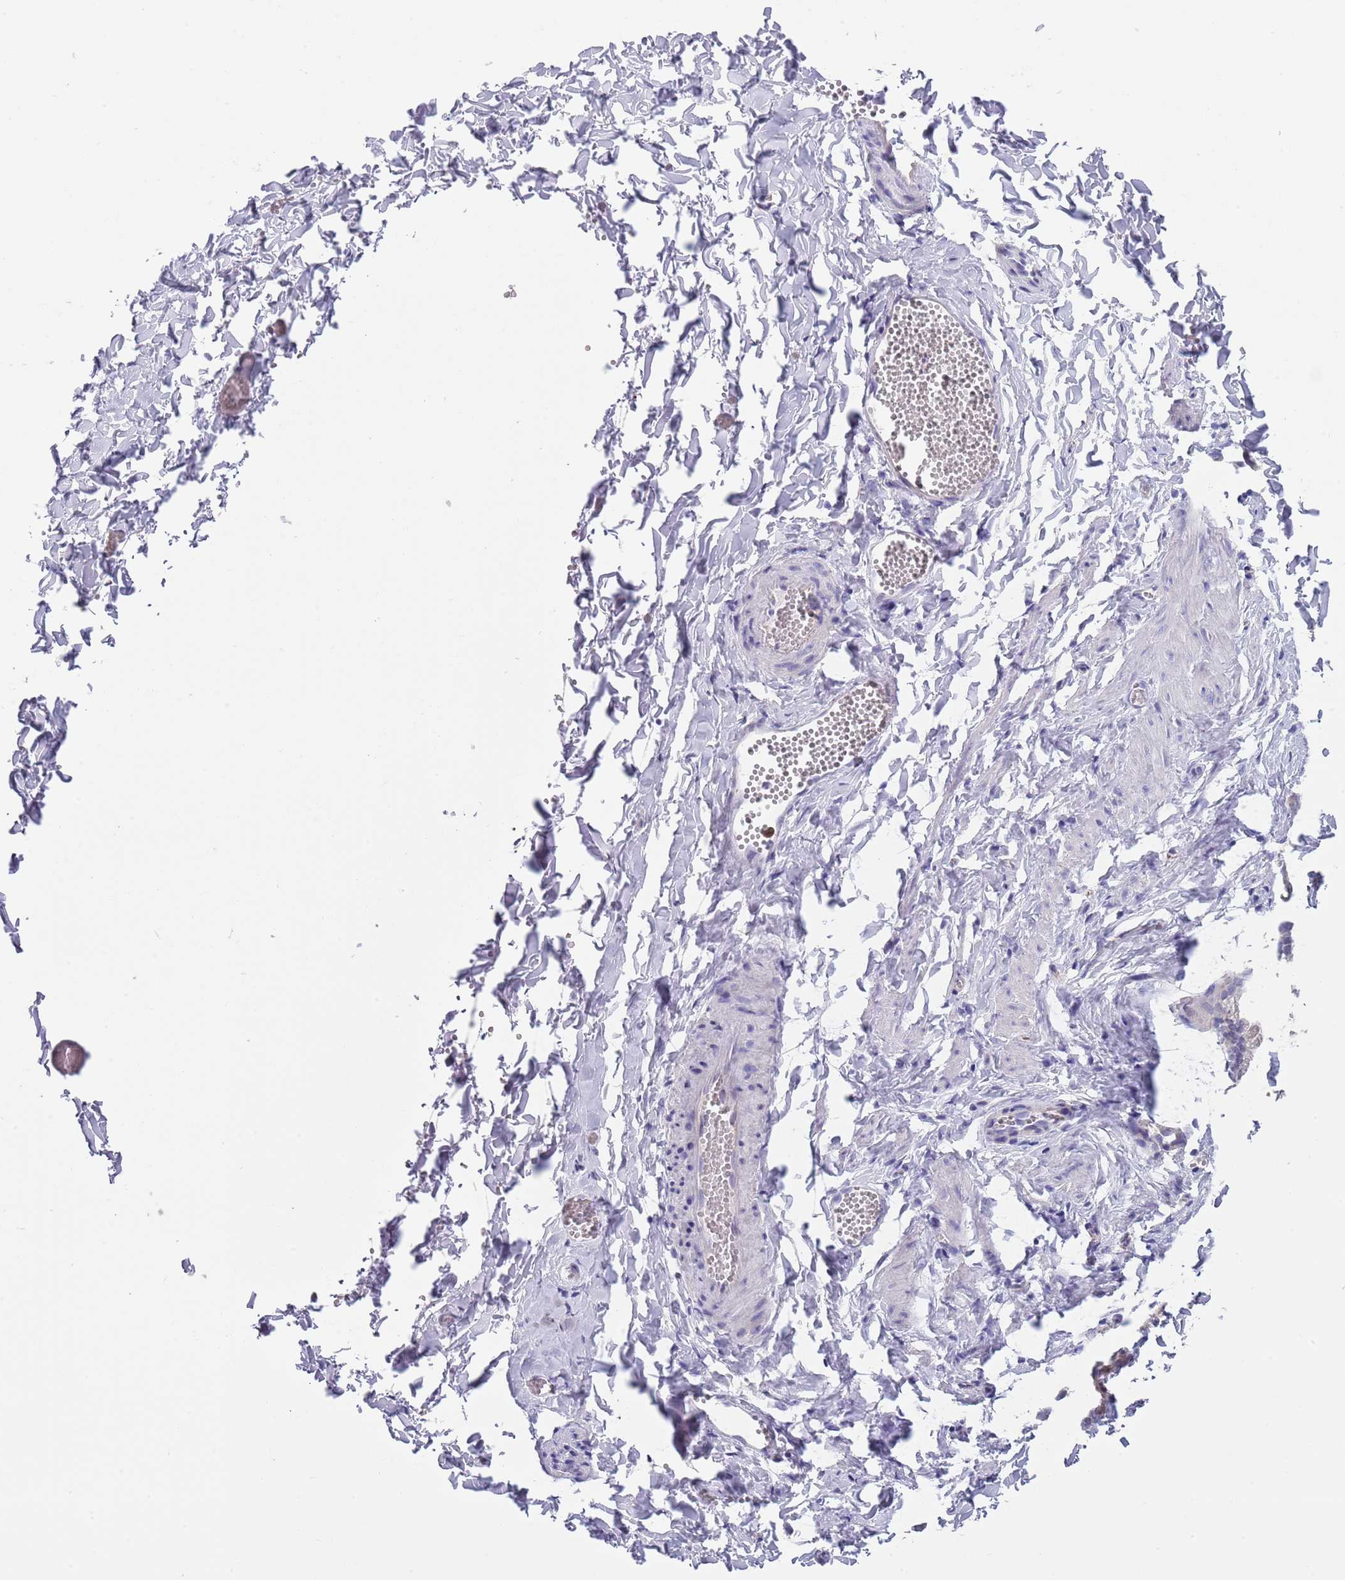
{"staining": {"intensity": "negative", "quantity": "none", "location": "none"}, "tissue": "adipose tissue", "cell_type": "Adipocytes", "image_type": "normal", "snomed": [{"axis": "morphology", "description": "Normal tissue, NOS"}, {"axis": "topography", "description": "Gallbladder"}, {"axis": "topography", "description": "Peripheral nerve tissue"}], "caption": "An immunohistochemistry histopathology image of normal adipose tissue is shown. There is no staining in adipocytes of adipose tissue. The staining was performed using DAB (3,3'-diaminobenzidine) to visualize the protein expression in brown, while the nuclei were stained in blue with hematoxylin (Magnification: 20x).", "gene": "TSGA13", "patient": {"sex": "male", "age": 38}}